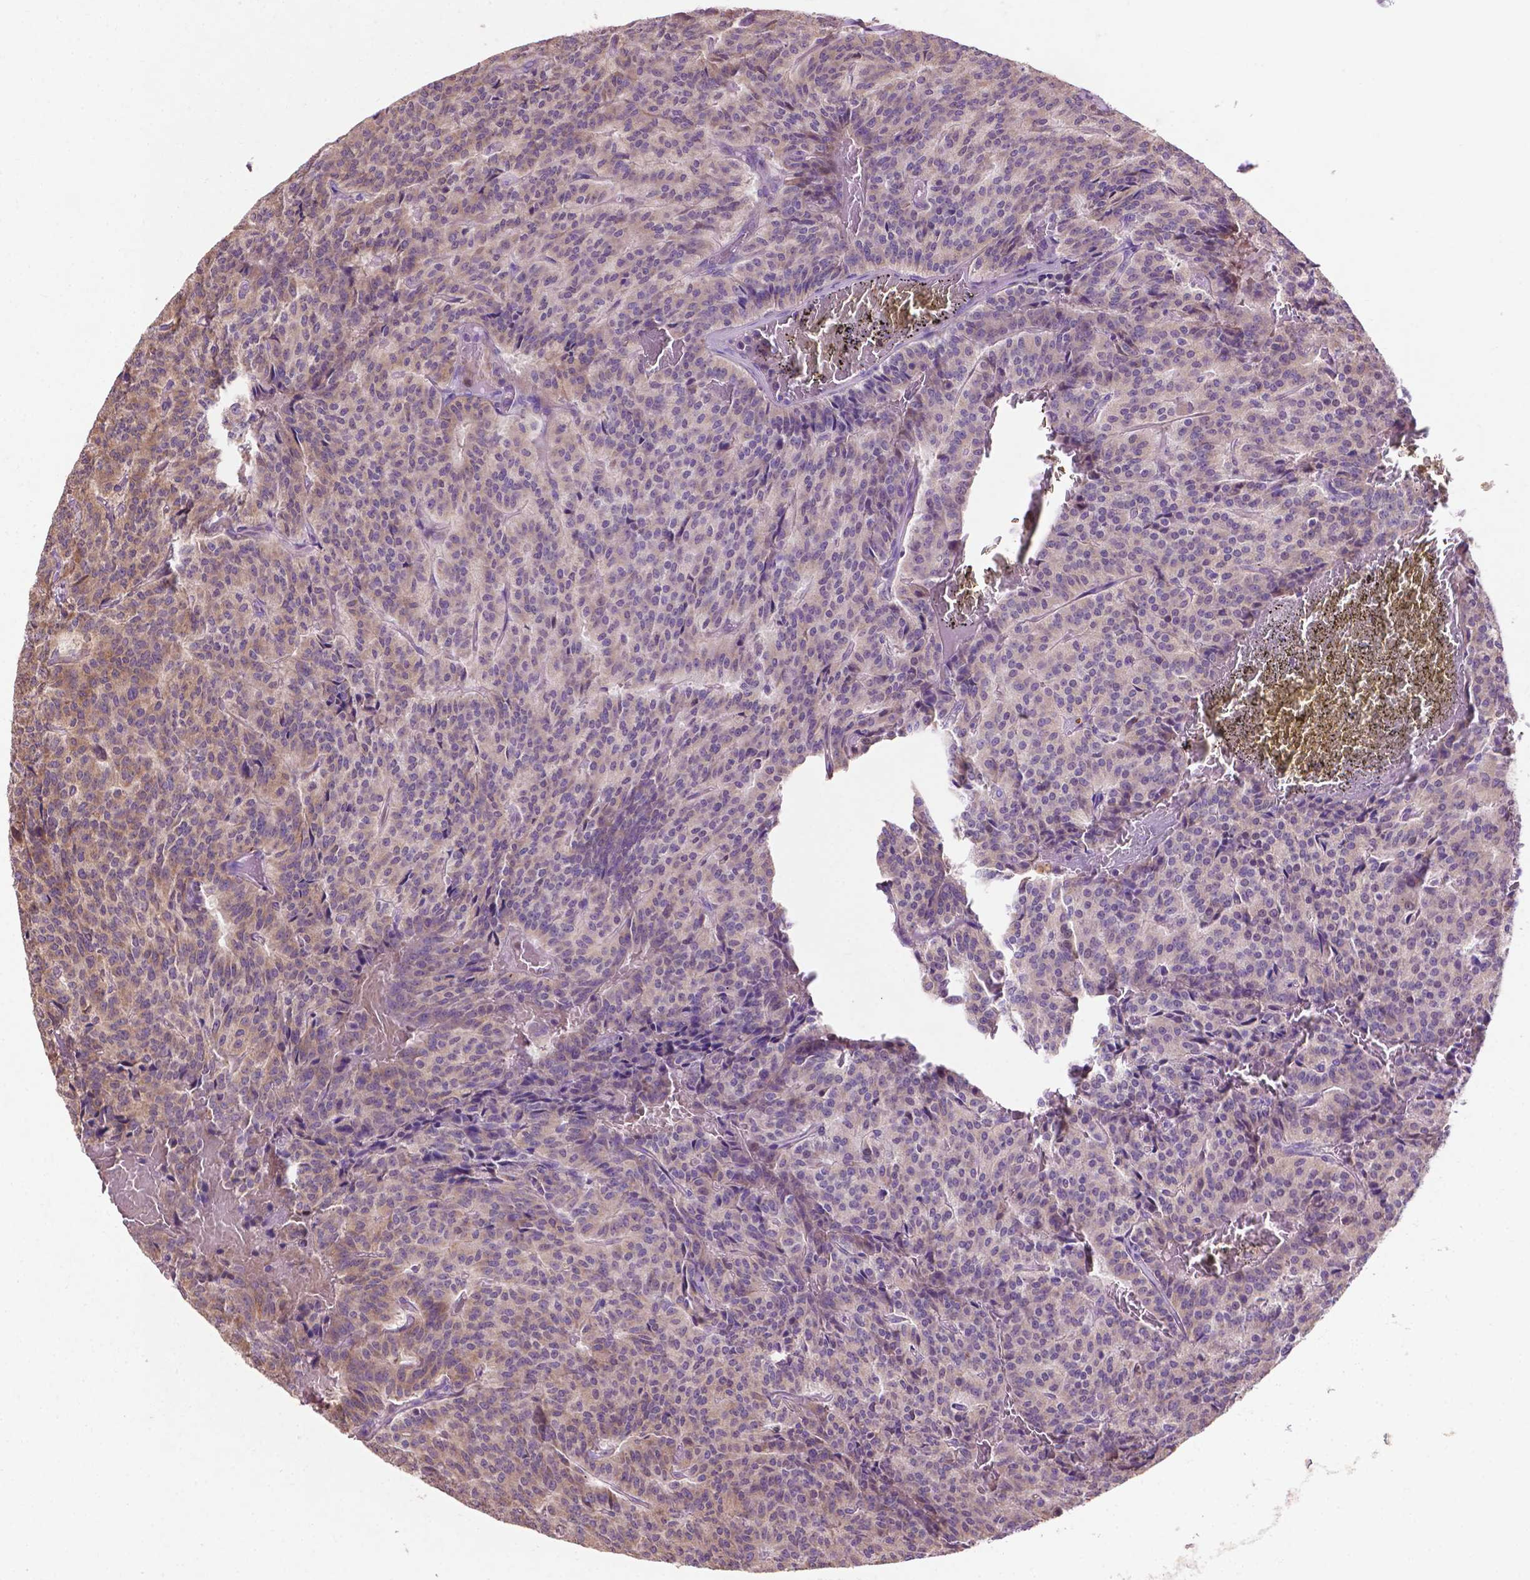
{"staining": {"intensity": "weak", "quantity": "<25%", "location": "cytoplasmic/membranous"}, "tissue": "carcinoid", "cell_type": "Tumor cells", "image_type": "cancer", "snomed": [{"axis": "morphology", "description": "Carcinoid, malignant, NOS"}, {"axis": "topography", "description": "Lung"}], "caption": "IHC image of human carcinoid (malignant) stained for a protein (brown), which exhibits no positivity in tumor cells. (DAB (3,3'-diaminobenzidine) immunohistochemistry (IHC) with hematoxylin counter stain).", "gene": "MBTPS1", "patient": {"sex": "male", "age": 70}}